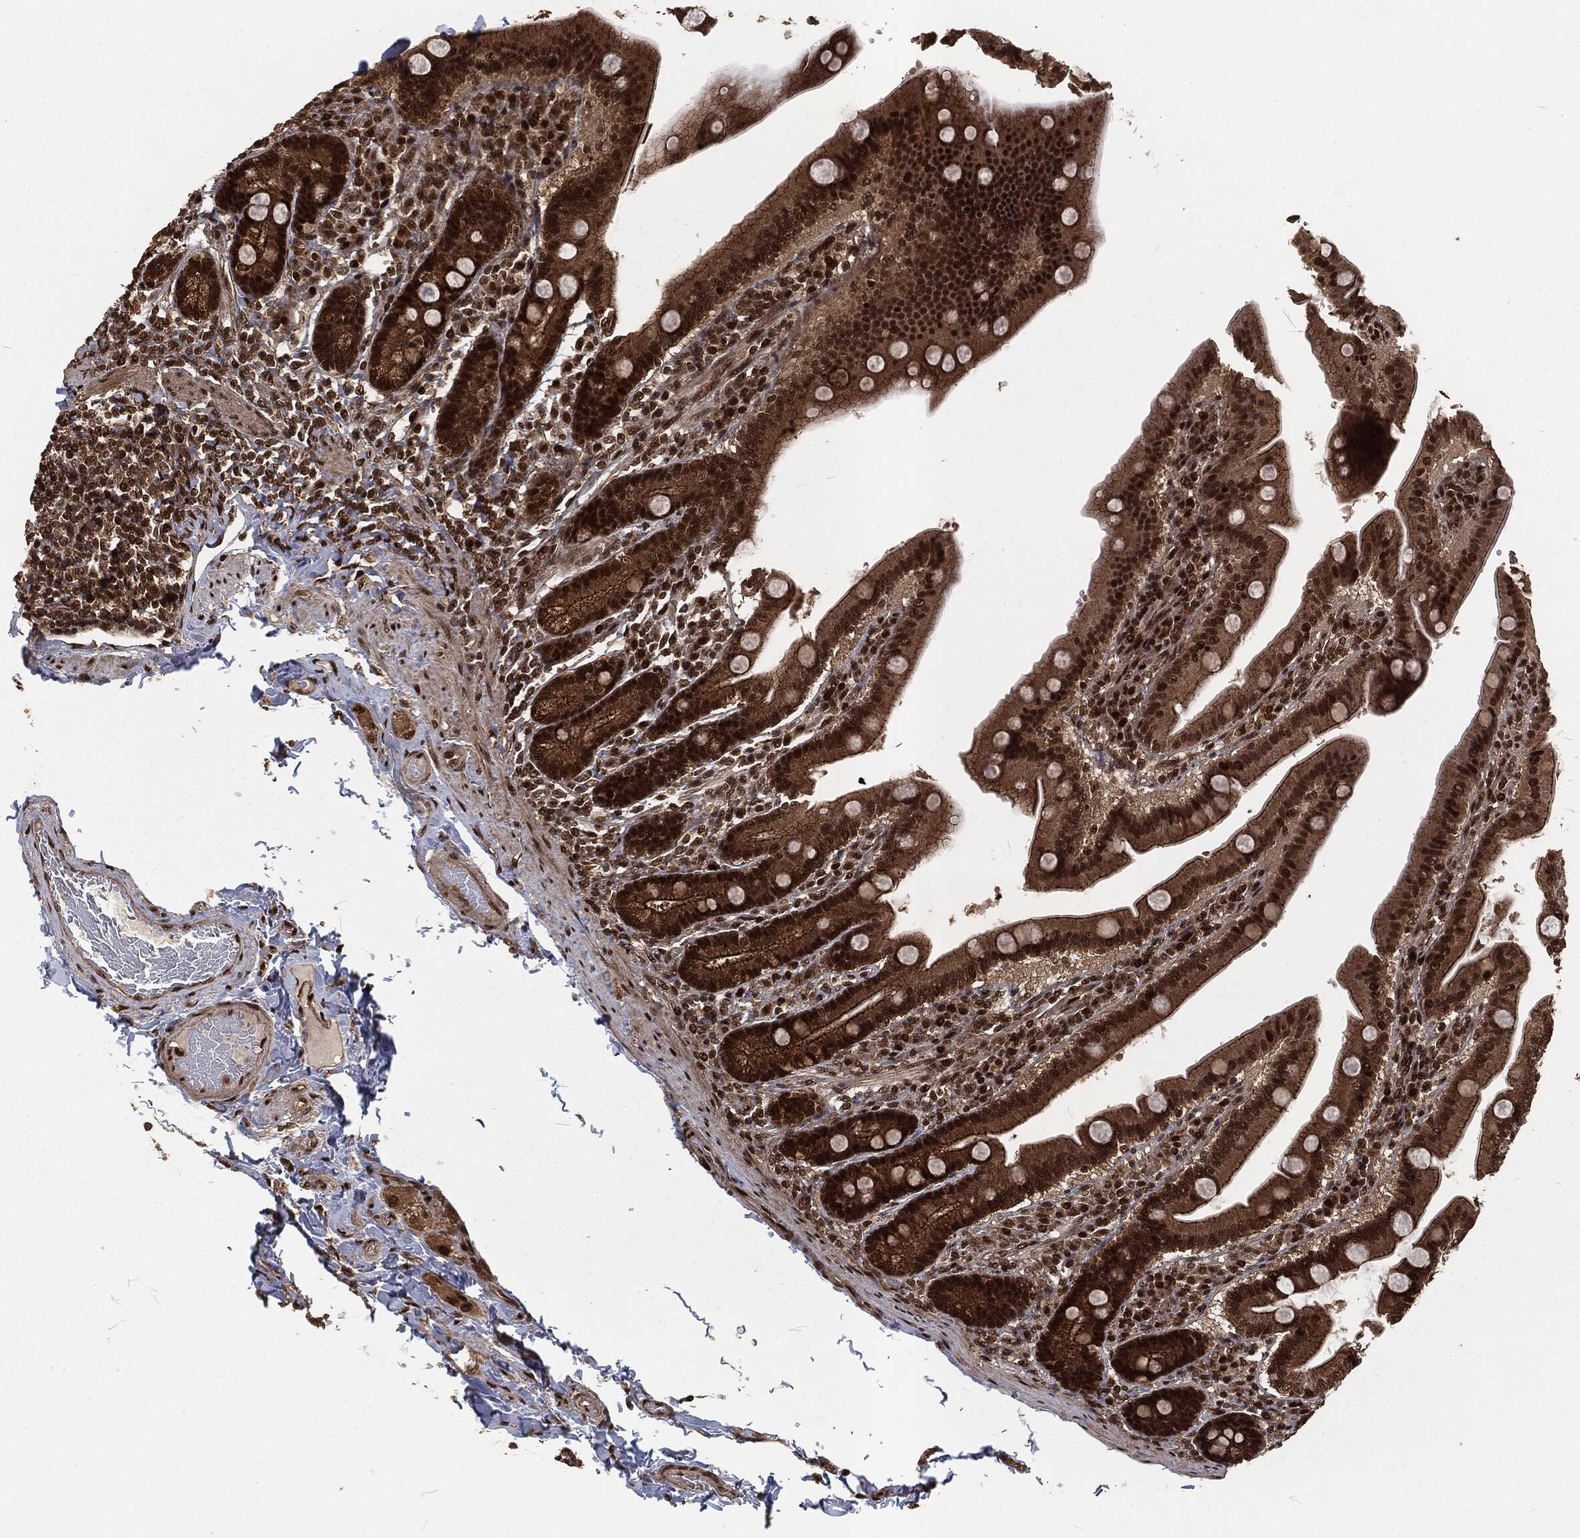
{"staining": {"intensity": "strong", "quantity": ">75%", "location": "cytoplasmic/membranous,nuclear"}, "tissue": "small intestine", "cell_type": "Glandular cells", "image_type": "normal", "snomed": [{"axis": "morphology", "description": "Normal tissue, NOS"}, {"axis": "topography", "description": "Small intestine"}], "caption": "A high amount of strong cytoplasmic/membranous,nuclear positivity is appreciated in approximately >75% of glandular cells in unremarkable small intestine. (DAB (3,3'-diaminobenzidine) = brown stain, brightfield microscopy at high magnification).", "gene": "NGRN", "patient": {"sex": "male", "age": 66}}